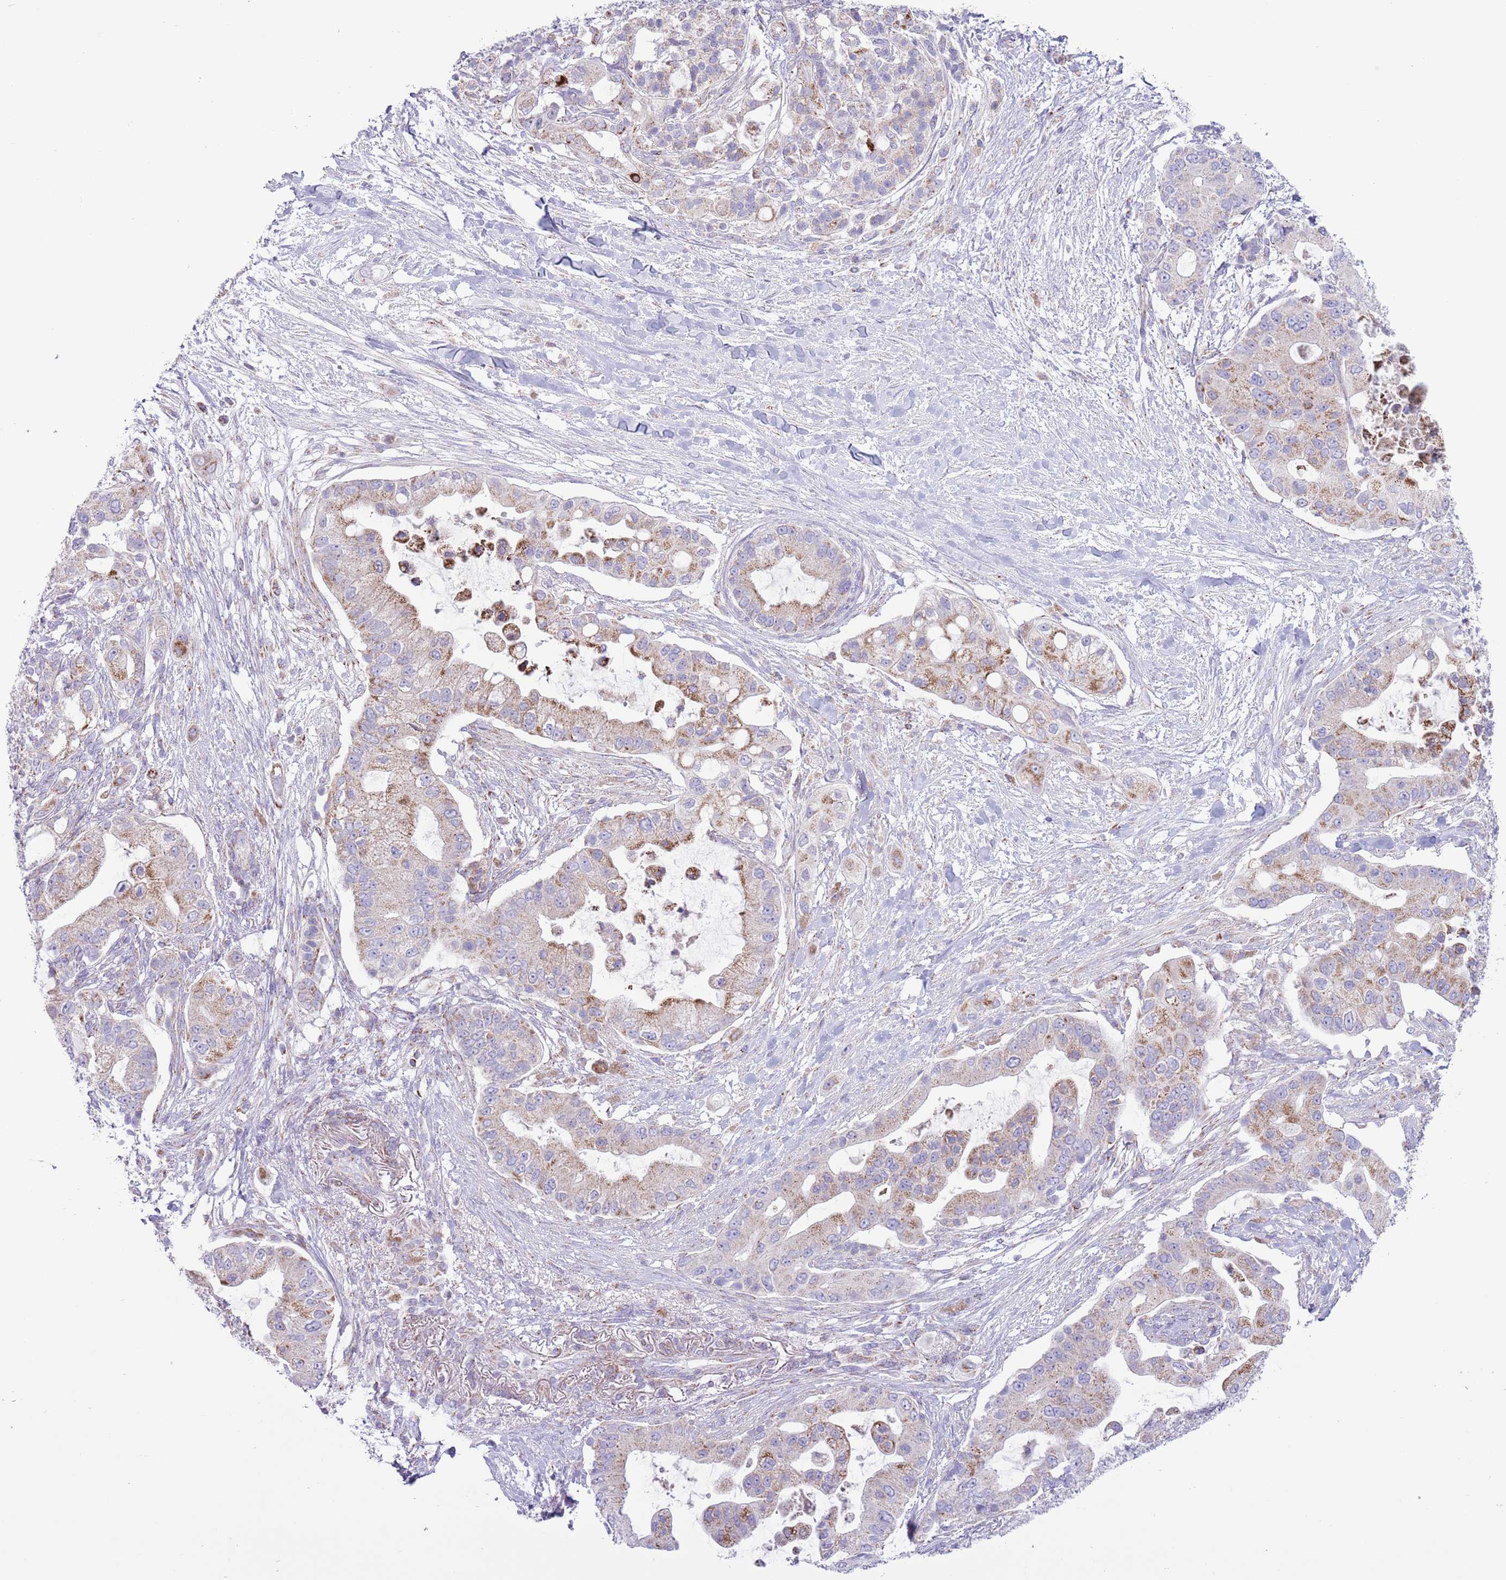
{"staining": {"intensity": "moderate", "quantity": ">75%", "location": "cytoplasmic/membranous"}, "tissue": "pancreatic cancer", "cell_type": "Tumor cells", "image_type": "cancer", "snomed": [{"axis": "morphology", "description": "Adenocarcinoma, NOS"}, {"axis": "topography", "description": "Pancreas"}], "caption": "IHC staining of pancreatic cancer (adenocarcinoma), which exhibits medium levels of moderate cytoplasmic/membranous staining in approximately >75% of tumor cells indicating moderate cytoplasmic/membranous protein expression. The staining was performed using DAB (brown) for protein detection and nuclei were counterstained in hematoxylin (blue).", "gene": "ATP6V1B1", "patient": {"sex": "male", "age": 57}}